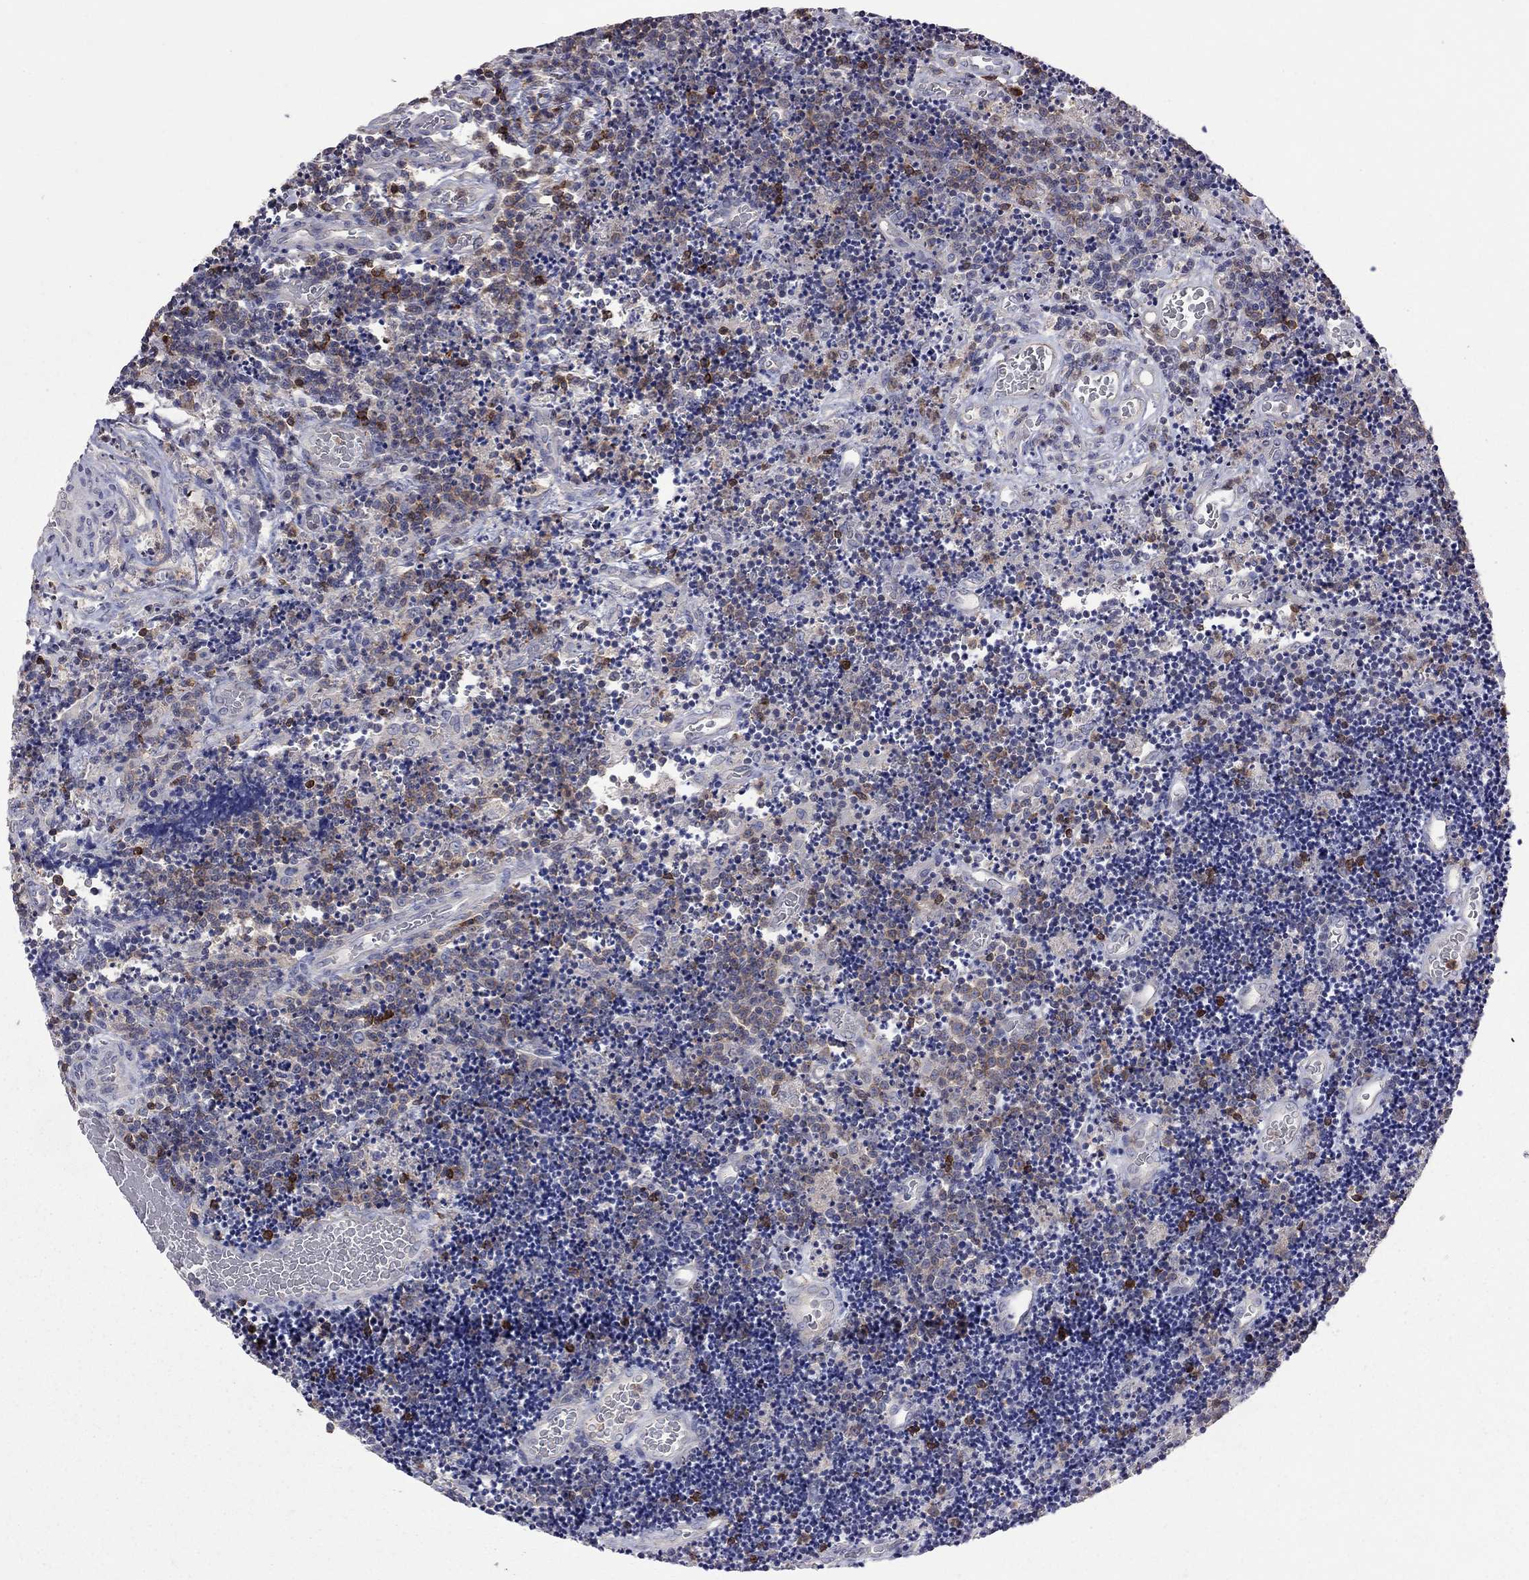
{"staining": {"intensity": "negative", "quantity": "none", "location": "none"}, "tissue": "lymphoma", "cell_type": "Tumor cells", "image_type": "cancer", "snomed": [{"axis": "morphology", "description": "Malignant lymphoma, non-Hodgkin's type, Low grade"}, {"axis": "topography", "description": "Brain"}], "caption": "A high-resolution photomicrograph shows immunohistochemistry staining of lymphoma, which shows no significant expression in tumor cells. (Brightfield microscopy of DAB IHC at high magnification).", "gene": "IPCEF1", "patient": {"sex": "female", "age": 66}}